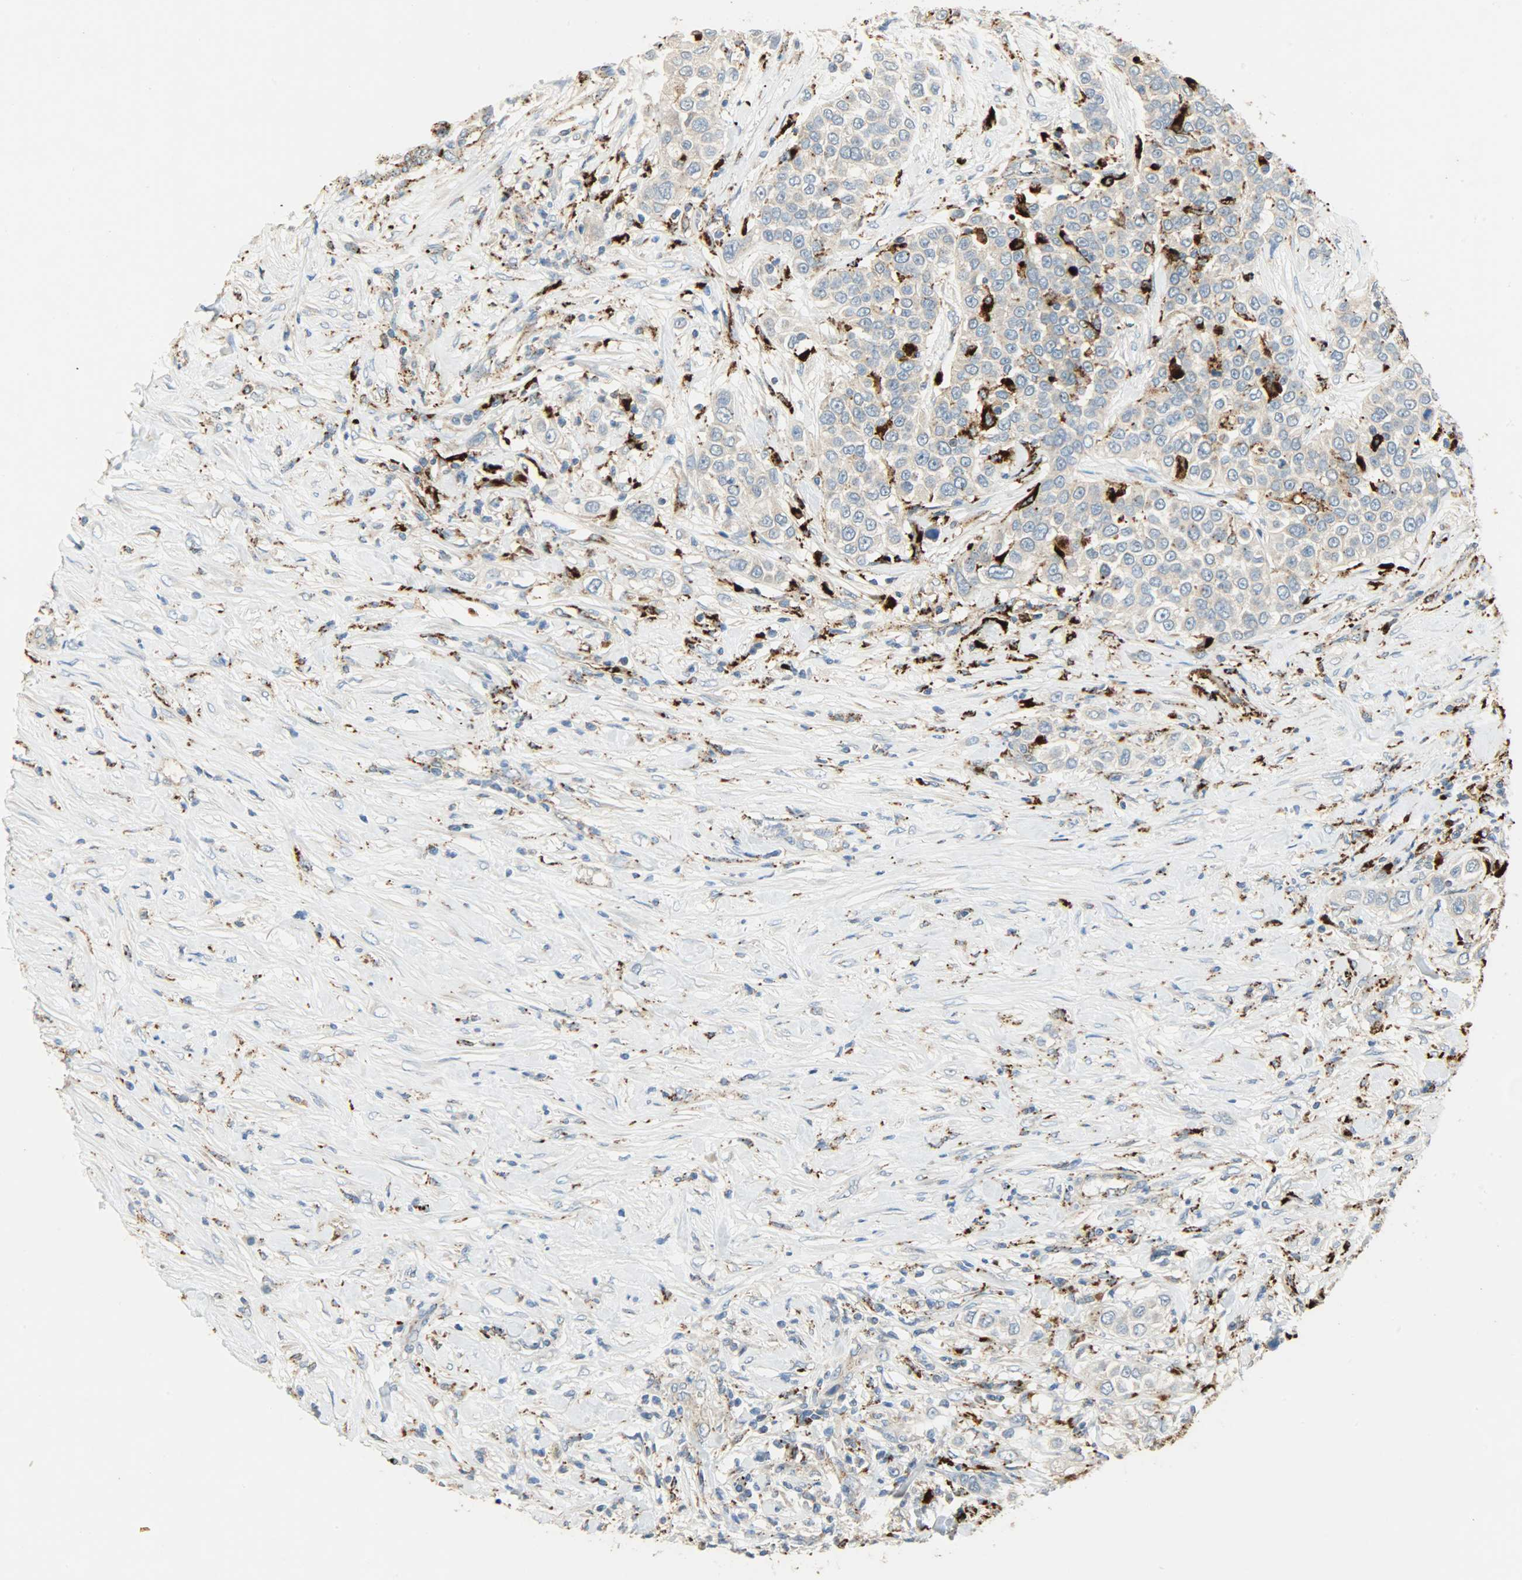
{"staining": {"intensity": "weak", "quantity": ">75%", "location": "cytoplasmic/membranous"}, "tissue": "urothelial cancer", "cell_type": "Tumor cells", "image_type": "cancer", "snomed": [{"axis": "morphology", "description": "Urothelial carcinoma, High grade"}, {"axis": "topography", "description": "Urinary bladder"}], "caption": "Human high-grade urothelial carcinoma stained with a brown dye demonstrates weak cytoplasmic/membranous positive expression in about >75% of tumor cells.", "gene": "ASAH1", "patient": {"sex": "female", "age": 80}}